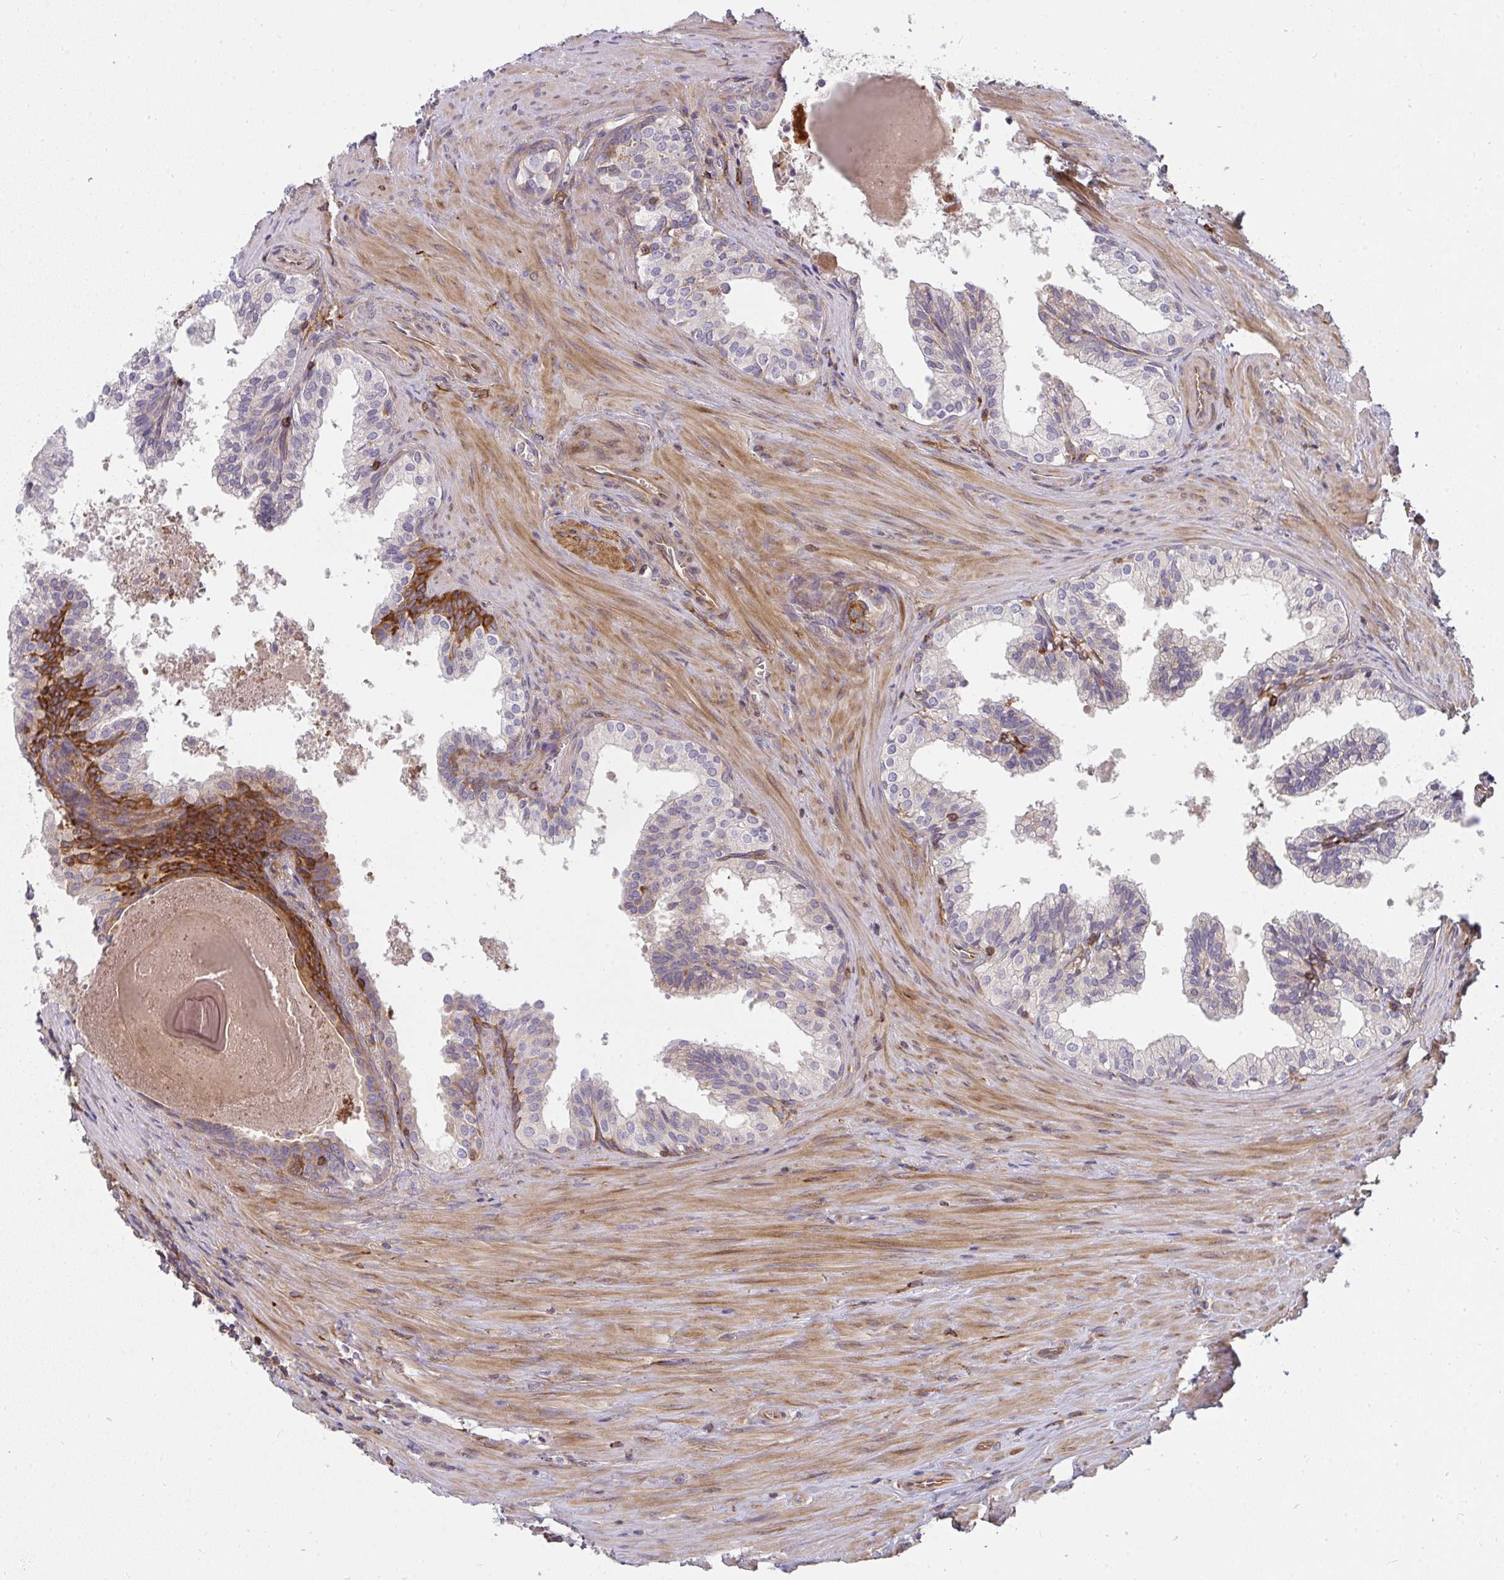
{"staining": {"intensity": "strong", "quantity": "<25%", "location": "cytoplasmic/membranous"}, "tissue": "prostate cancer", "cell_type": "Tumor cells", "image_type": "cancer", "snomed": [{"axis": "morphology", "description": "Adenocarcinoma, High grade"}, {"axis": "topography", "description": "Prostate"}], "caption": "The photomicrograph shows a brown stain indicating the presence of a protein in the cytoplasmic/membranous of tumor cells in prostate cancer (high-grade adenocarcinoma).", "gene": "CSF3R", "patient": {"sex": "male", "age": 68}}